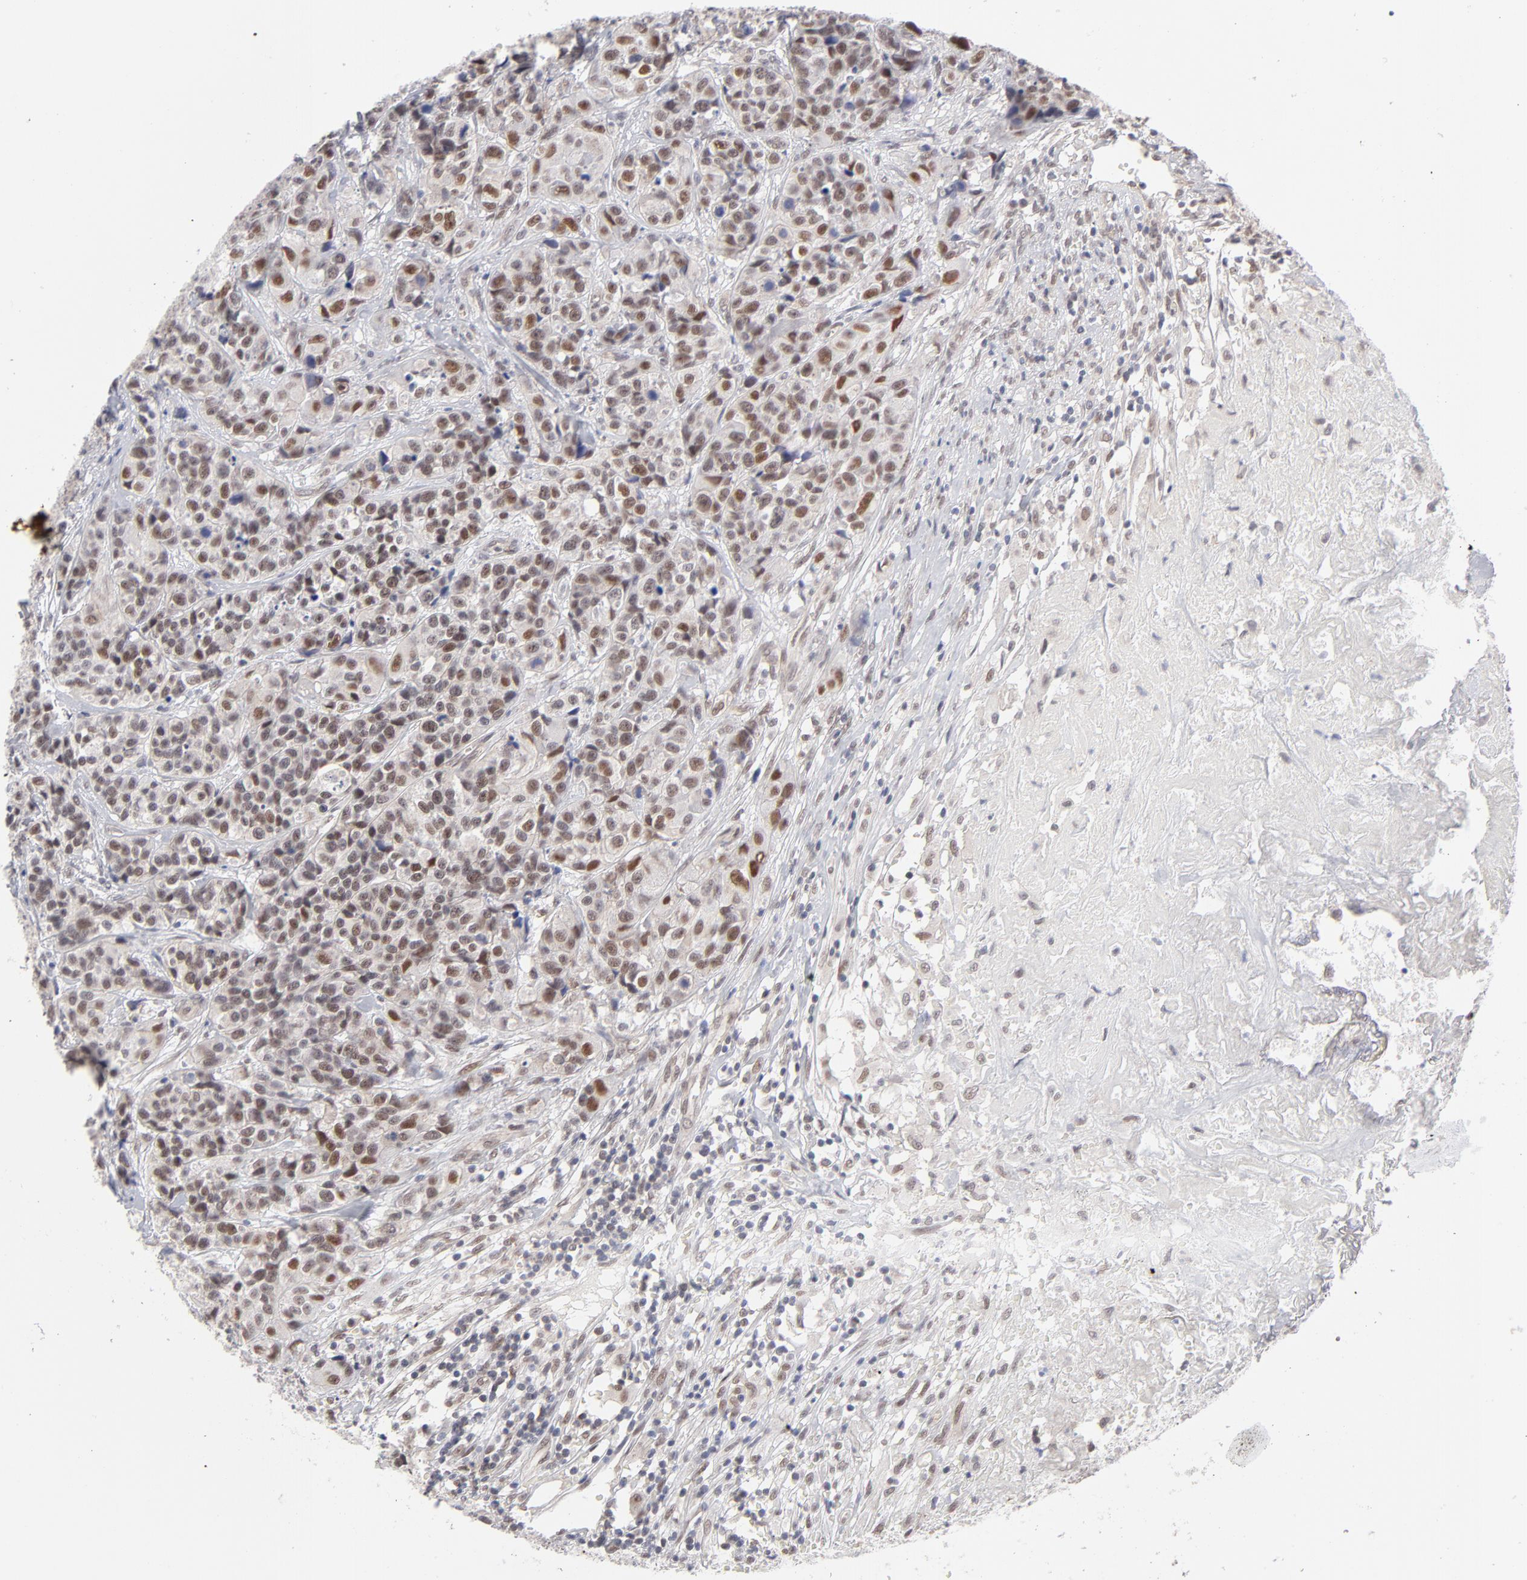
{"staining": {"intensity": "moderate", "quantity": ">75%", "location": "cytoplasmic/membranous,nuclear"}, "tissue": "urothelial cancer", "cell_type": "Tumor cells", "image_type": "cancer", "snomed": [{"axis": "morphology", "description": "Urothelial carcinoma, High grade"}, {"axis": "topography", "description": "Urinary bladder"}], "caption": "Urothelial cancer was stained to show a protein in brown. There is medium levels of moderate cytoplasmic/membranous and nuclear expression in approximately >75% of tumor cells.", "gene": "NBN", "patient": {"sex": "female", "age": 81}}